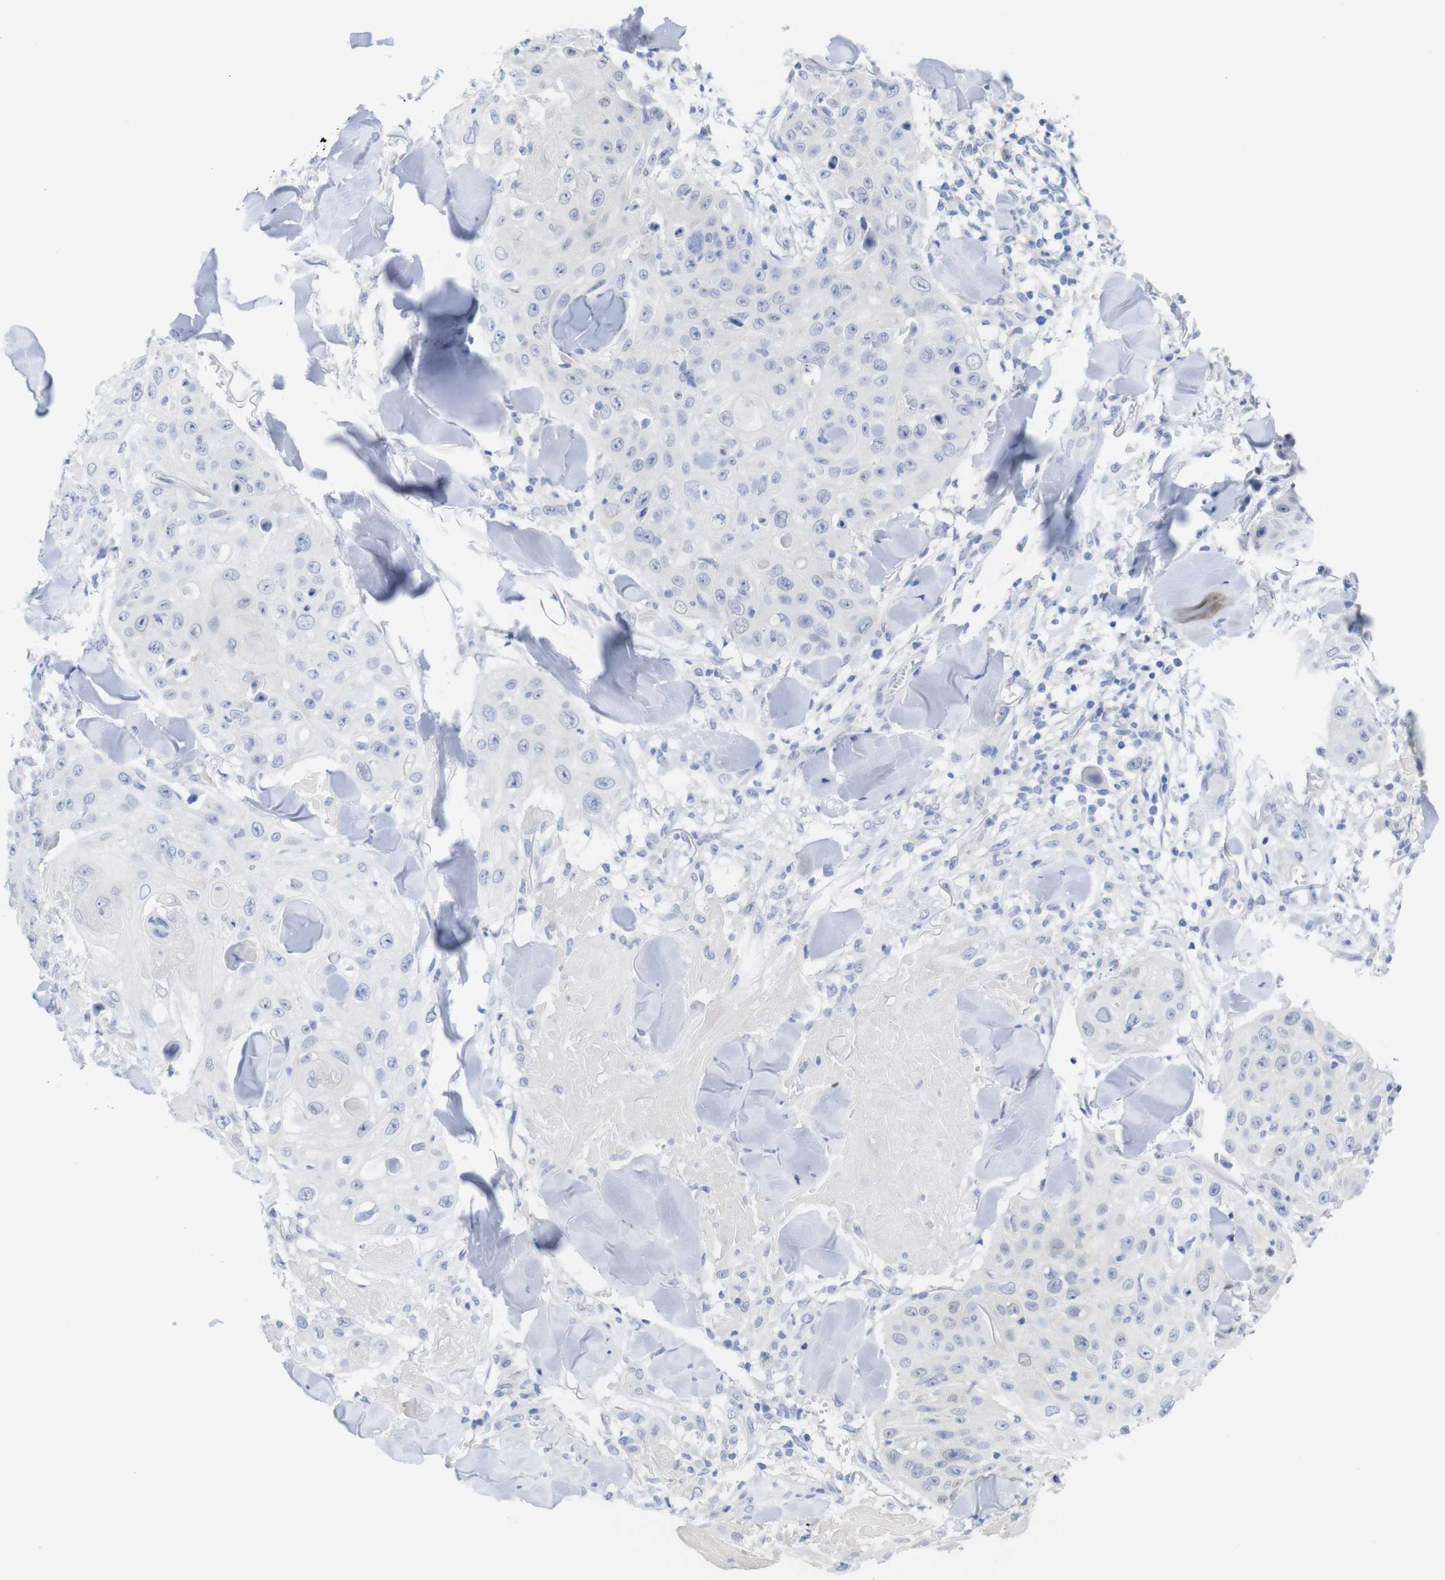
{"staining": {"intensity": "negative", "quantity": "none", "location": "none"}, "tissue": "skin cancer", "cell_type": "Tumor cells", "image_type": "cancer", "snomed": [{"axis": "morphology", "description": "Squamous cell carcinoma, NOS"}, {"axis": "topography", "description": "Skin"}], "caption": "This is a image of IHC staining of squamous cell carcinoma (skin), which shows no positivity in tumor cells.", "gene": "PNMA1", "patient": {"sex": "male", "age": 86}}